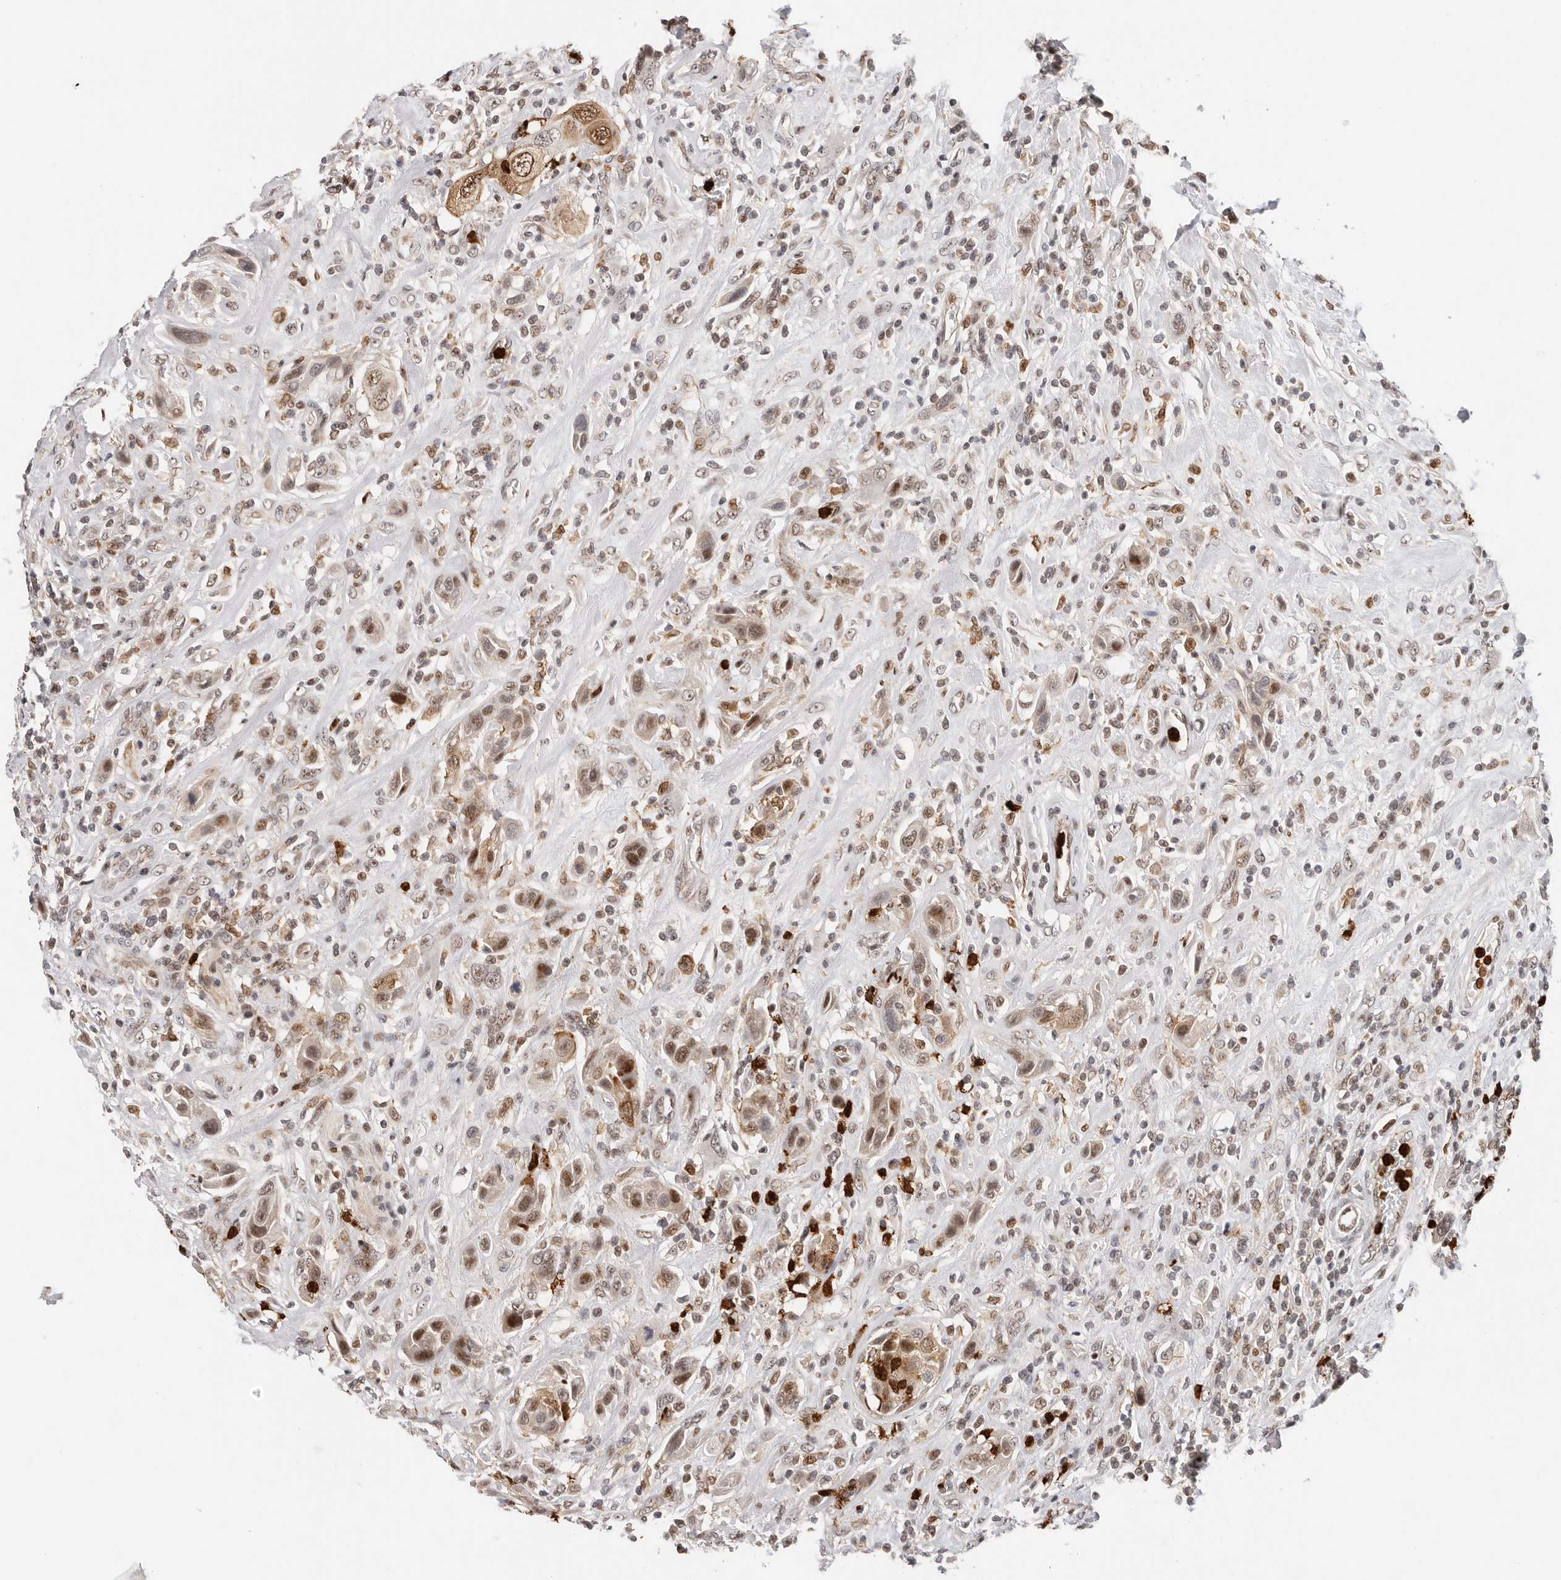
{"staining": {"intensity": "moderate", "quantity": ">75%", "location": "cytoplasmic/membranous,nuclear"}, "tissue": "urothelial cancer", "cell_type": "Tumor cells", "image_type": "cancer", "snomed": [{"axis": "morphology", "description": "Urothelial carcinoma, High grade"}, {"axis": "topography", "description": "Urinary bladder"}], "caption": "Urothelial carcinoma (high-grade) stained for a protein reveals moderate cytoplasmic/membranous and nuclear positivity in tumor cells. Ihc stains the protein in brown and the nuclei are stained blue.", "gene": "AFDN", "patient": {"sex": "male", "age": 50}}